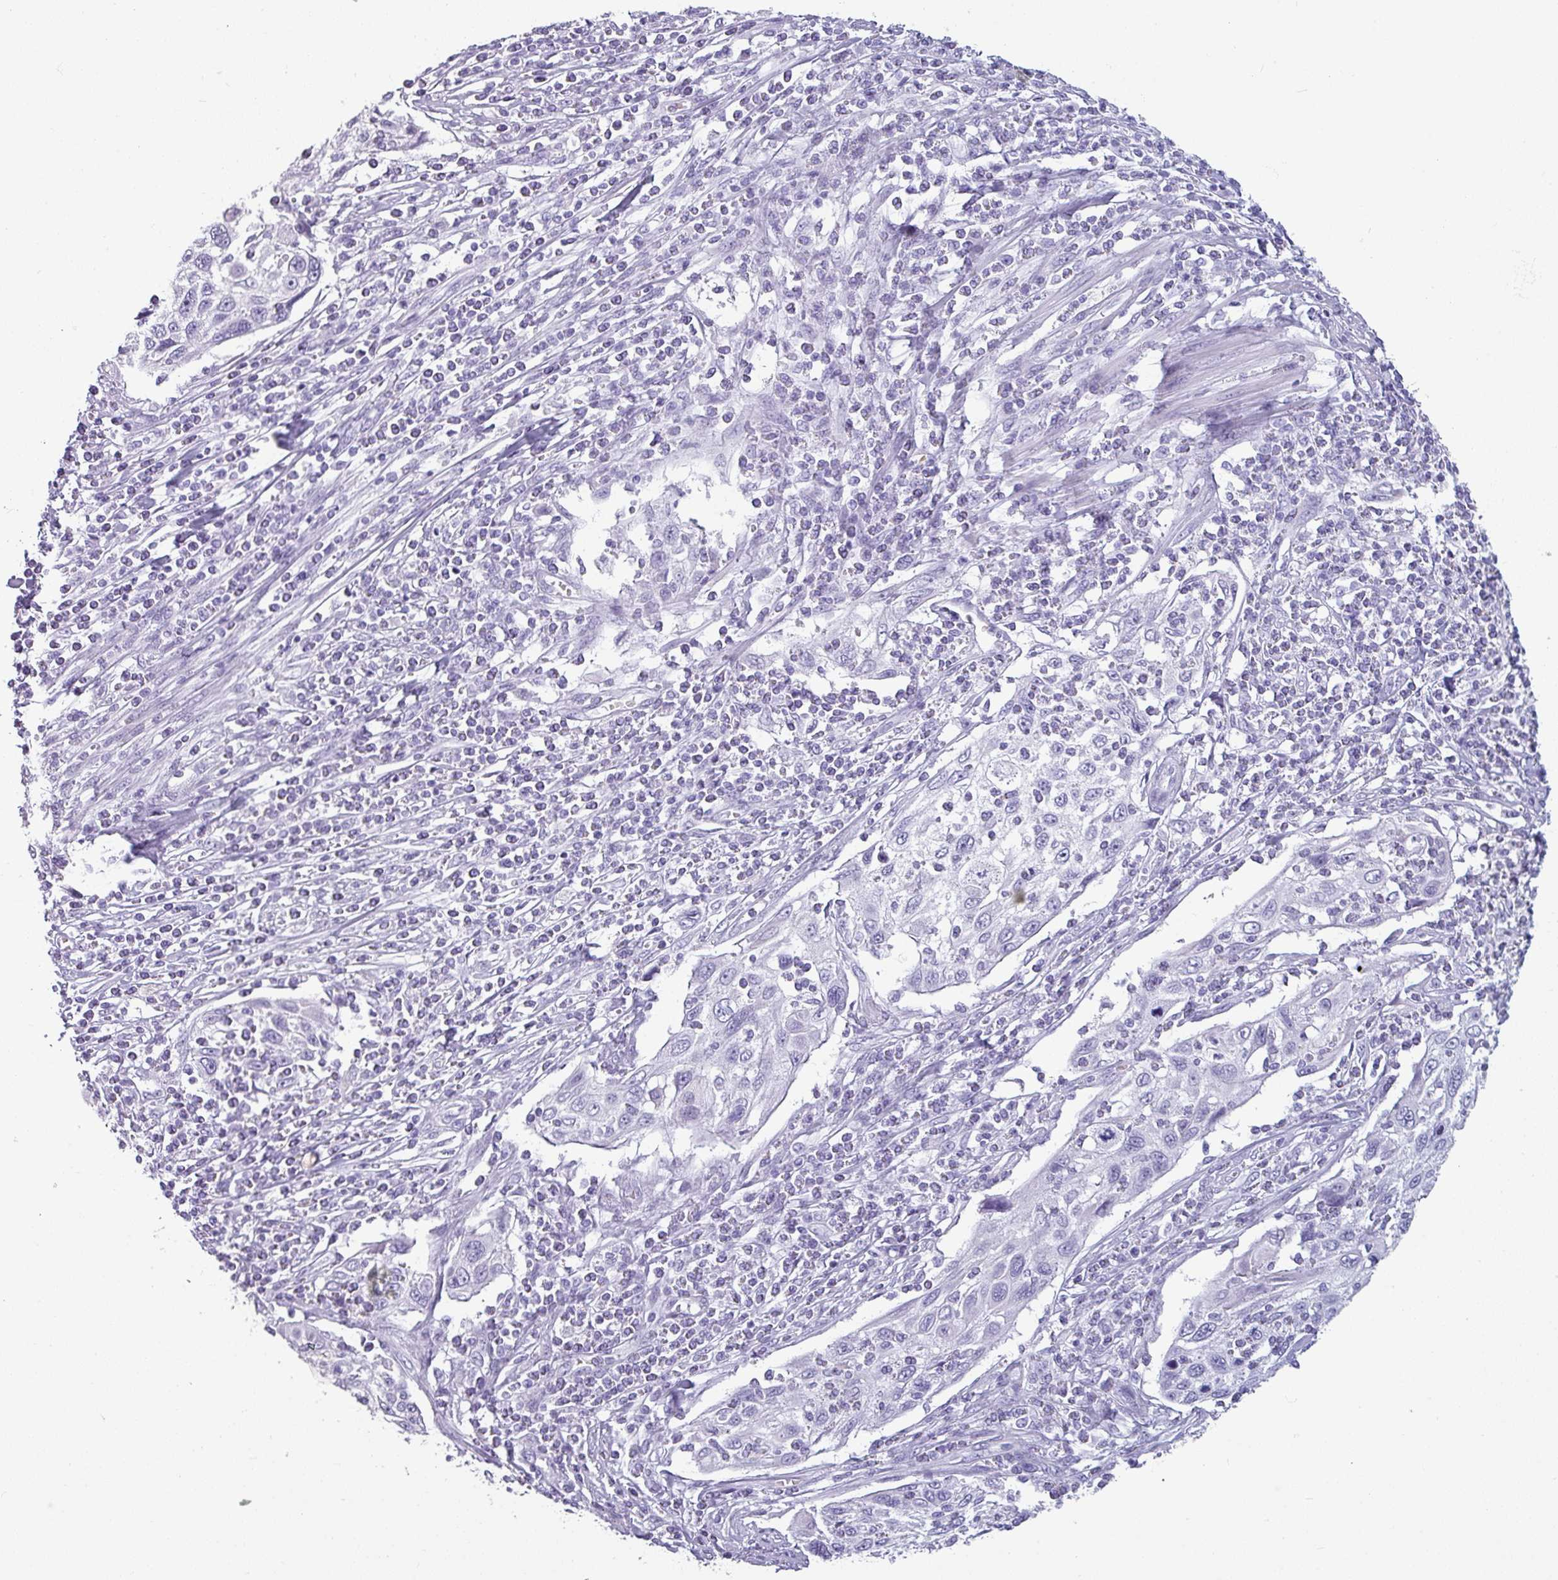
{"staining": {"intensity": "negative", "quantity": "none", "location": "none"}, "tissue": "cervical cancer", "cell_type": "Tumor cells", "image_type": "cancer", "snomed": [{"axis": "morphology", "description": "Squamous cell carcinoma, NOS"}, {"axis": "topography", "description": "Cervix"}], "caption": "Cervical cancer (squamous cell carcinoma) was stained to show a protein in brown. There is no significant positivity in tumor cells.", "gene": "CRYBB2", "patient": {"sex": "female", "age": 70}}